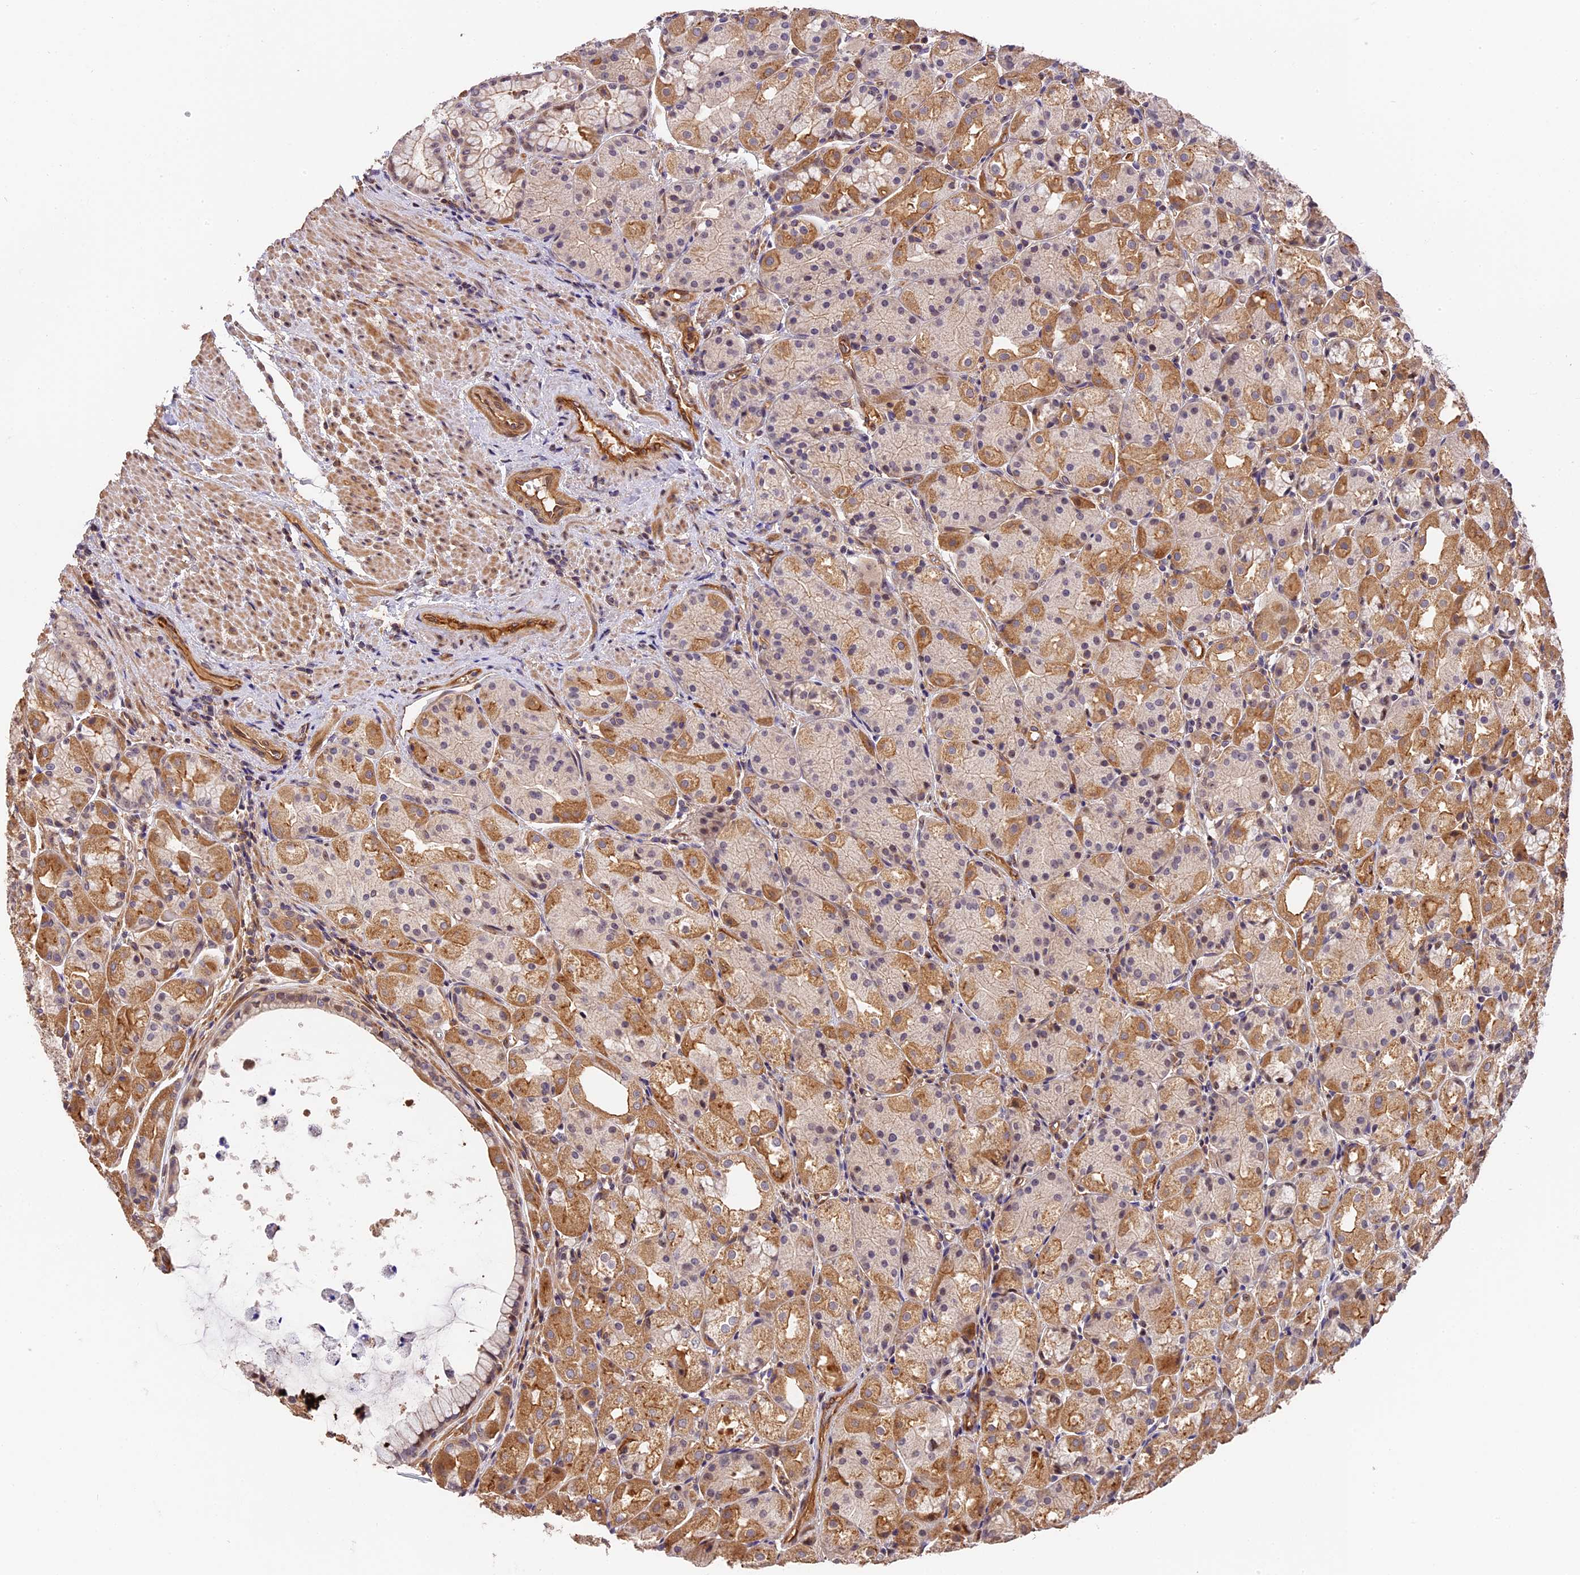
{"staining": {"intensity": "moderate", "quantity": "25%-75%", "location": "cytoplasmic/membranous,nuclear"}, "tissue": "stomach", "cell_type": "Glandular cells", "image_type": "normal", "snomed": [{"axis": "morphology", "description": "Normal tissue, NOS"}, {"axis": "topography", "description": "Stomach, upper"}], "caption": "This histopathology image exhibits immunohistochemistry staining of benign human stomach, with medium moderate cytoplasmic/membranous,nuclear staining in approximately 25%-75% of glandular cells.", "gene": "ARHGAP17", "patient": {"sex": "male", "age": 72}}